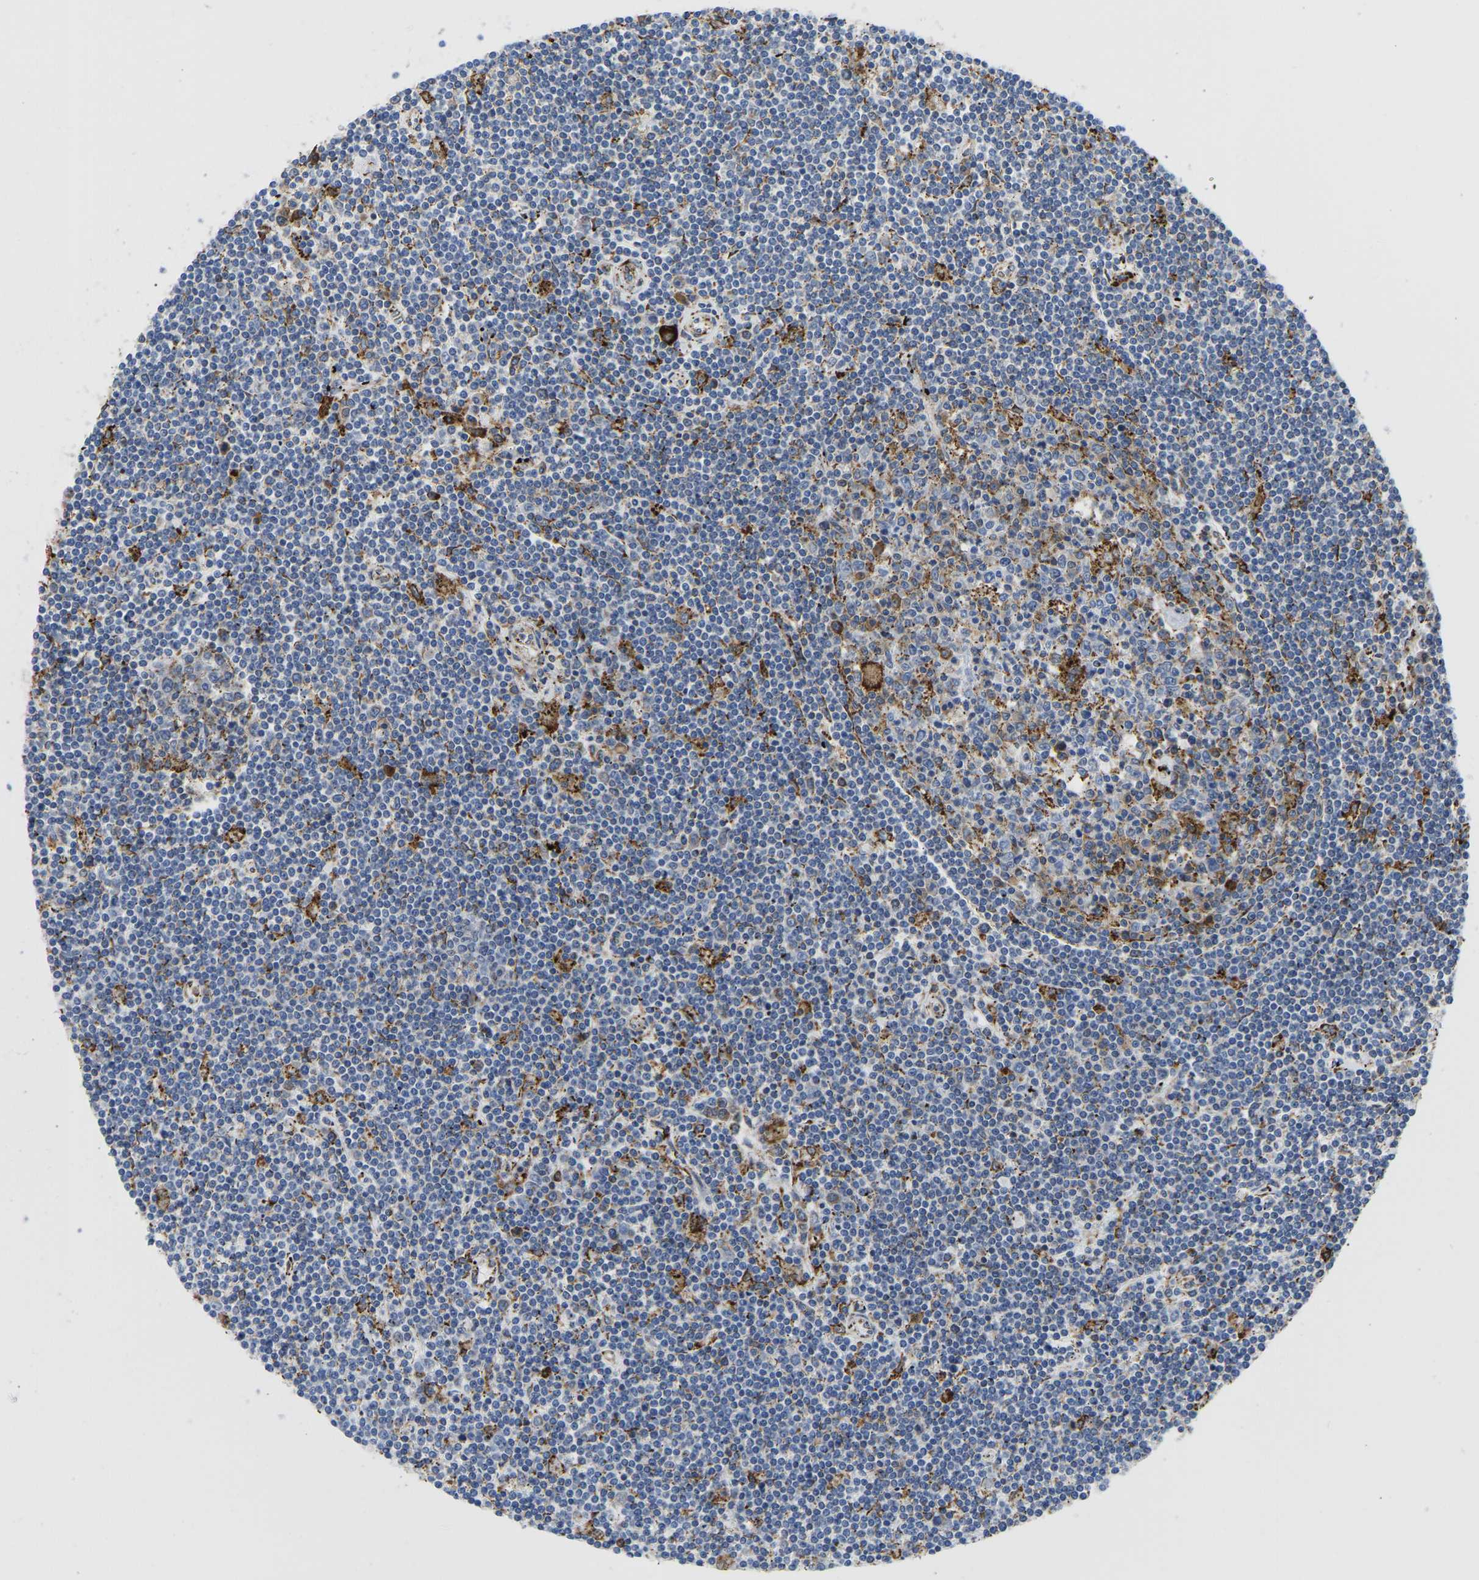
{"staining": {"intensity": "negative", "quantity": "none", "location": "none"}, "tissue": "lymphoma", "cell_type": "Tumor cells", "image_type": "cancer", "snomed": [{"axis": "morphology", "description": "Malignant lymphoma, non-Hodgkin's type, Low grade"}, {"axis": "topography", "description": "Spleen"}], "caption": "The photomicrograph demonstrates no significant expression in tumor cells of lymphoma.", "gene": "P4HB", "patient": {"sex": "male", "age": 76}}